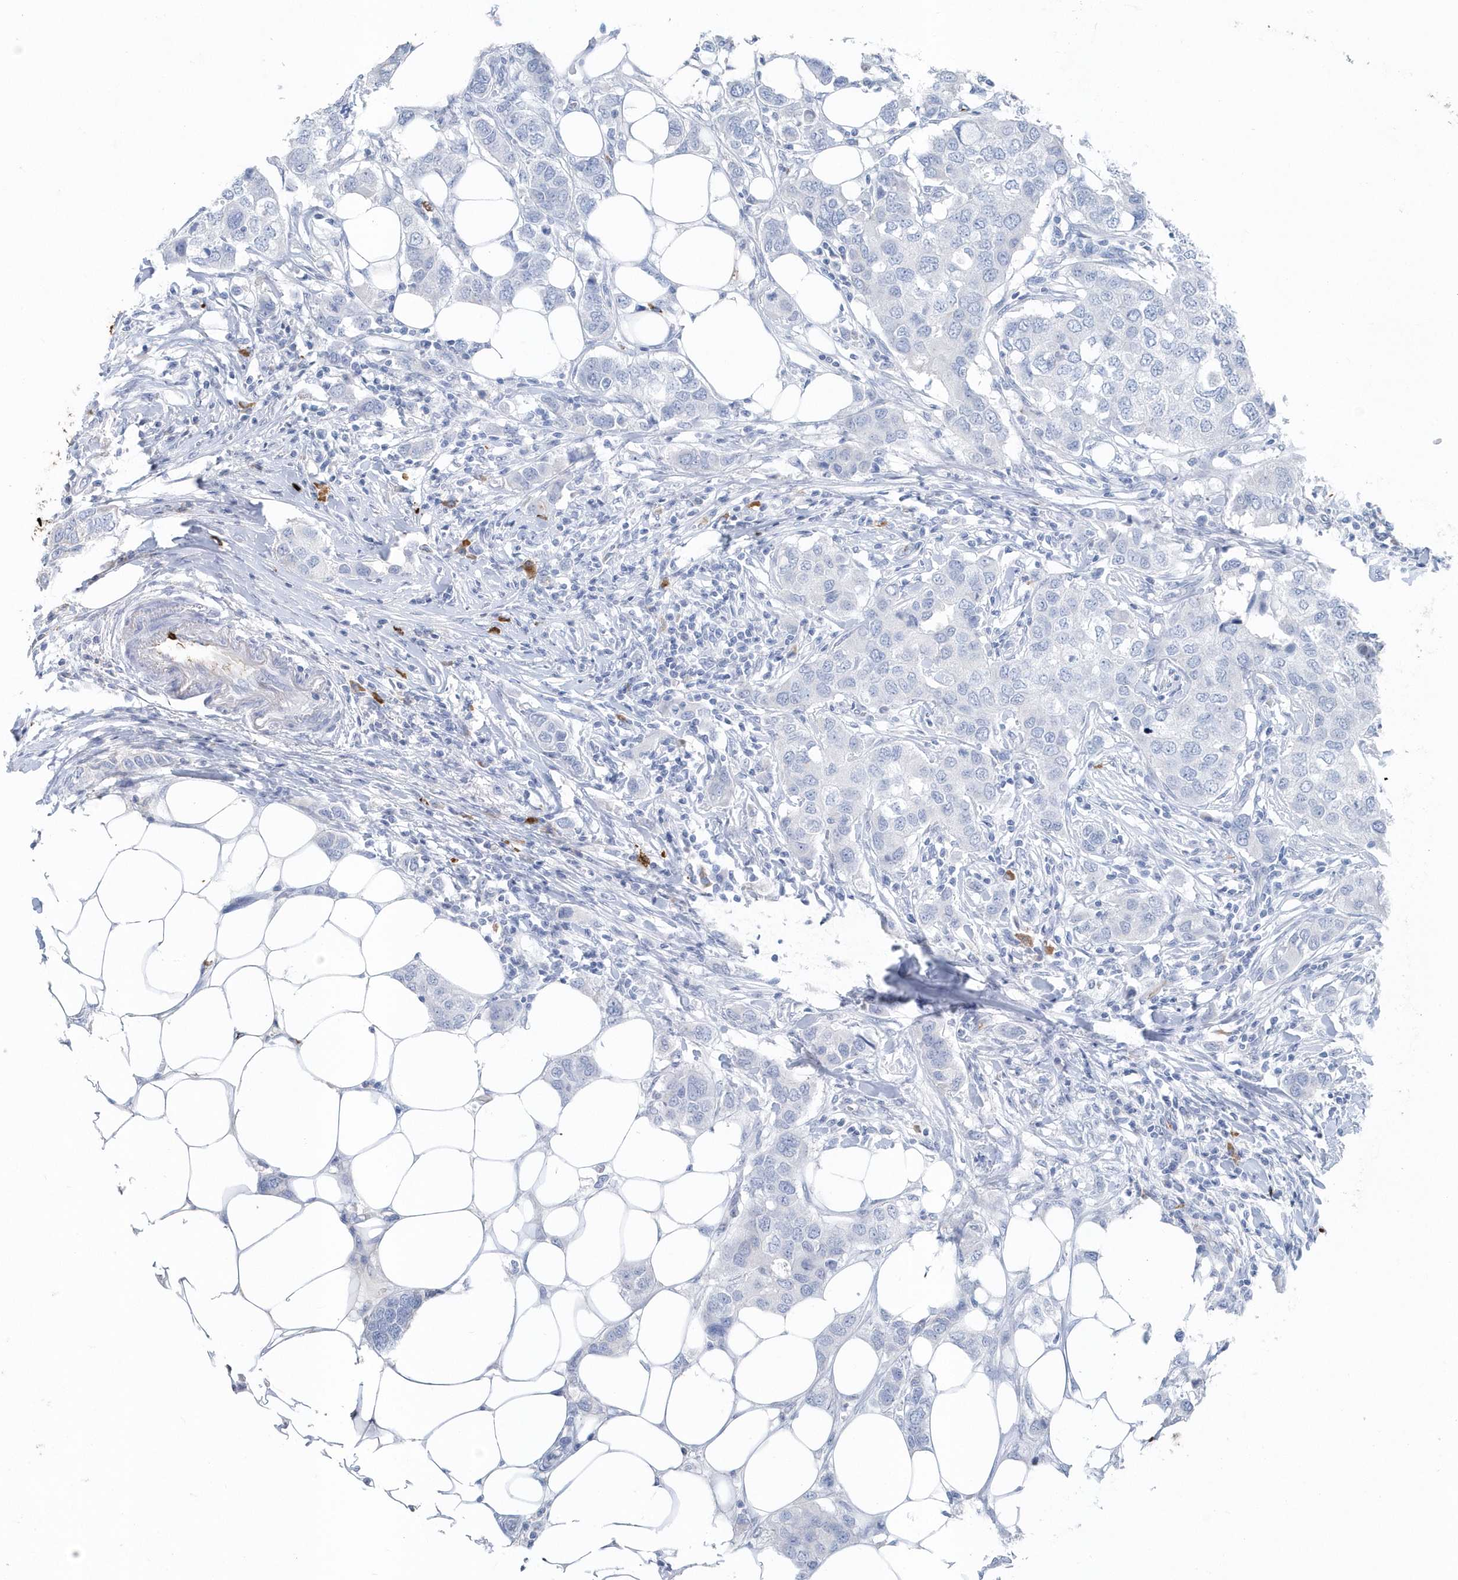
{"staining": {"intensity": "negative", "quantity": "none", "location": "none"}, "tissue": "breast cancer", "cell_type": "Tumor cells", "image_type": "cancer", "snomed": [{"axis": "morphology", "description": "Duct carcinoma"}, {"axis": "topography", "description": "Breast"}], "caption": "High power microscopy image of an IHC image of breast invasive ductal carcinoma, revealing no significant expression in tumor cells.", "gene": "JCHAIN", "patient": {"sex": "female", "age": 50}}